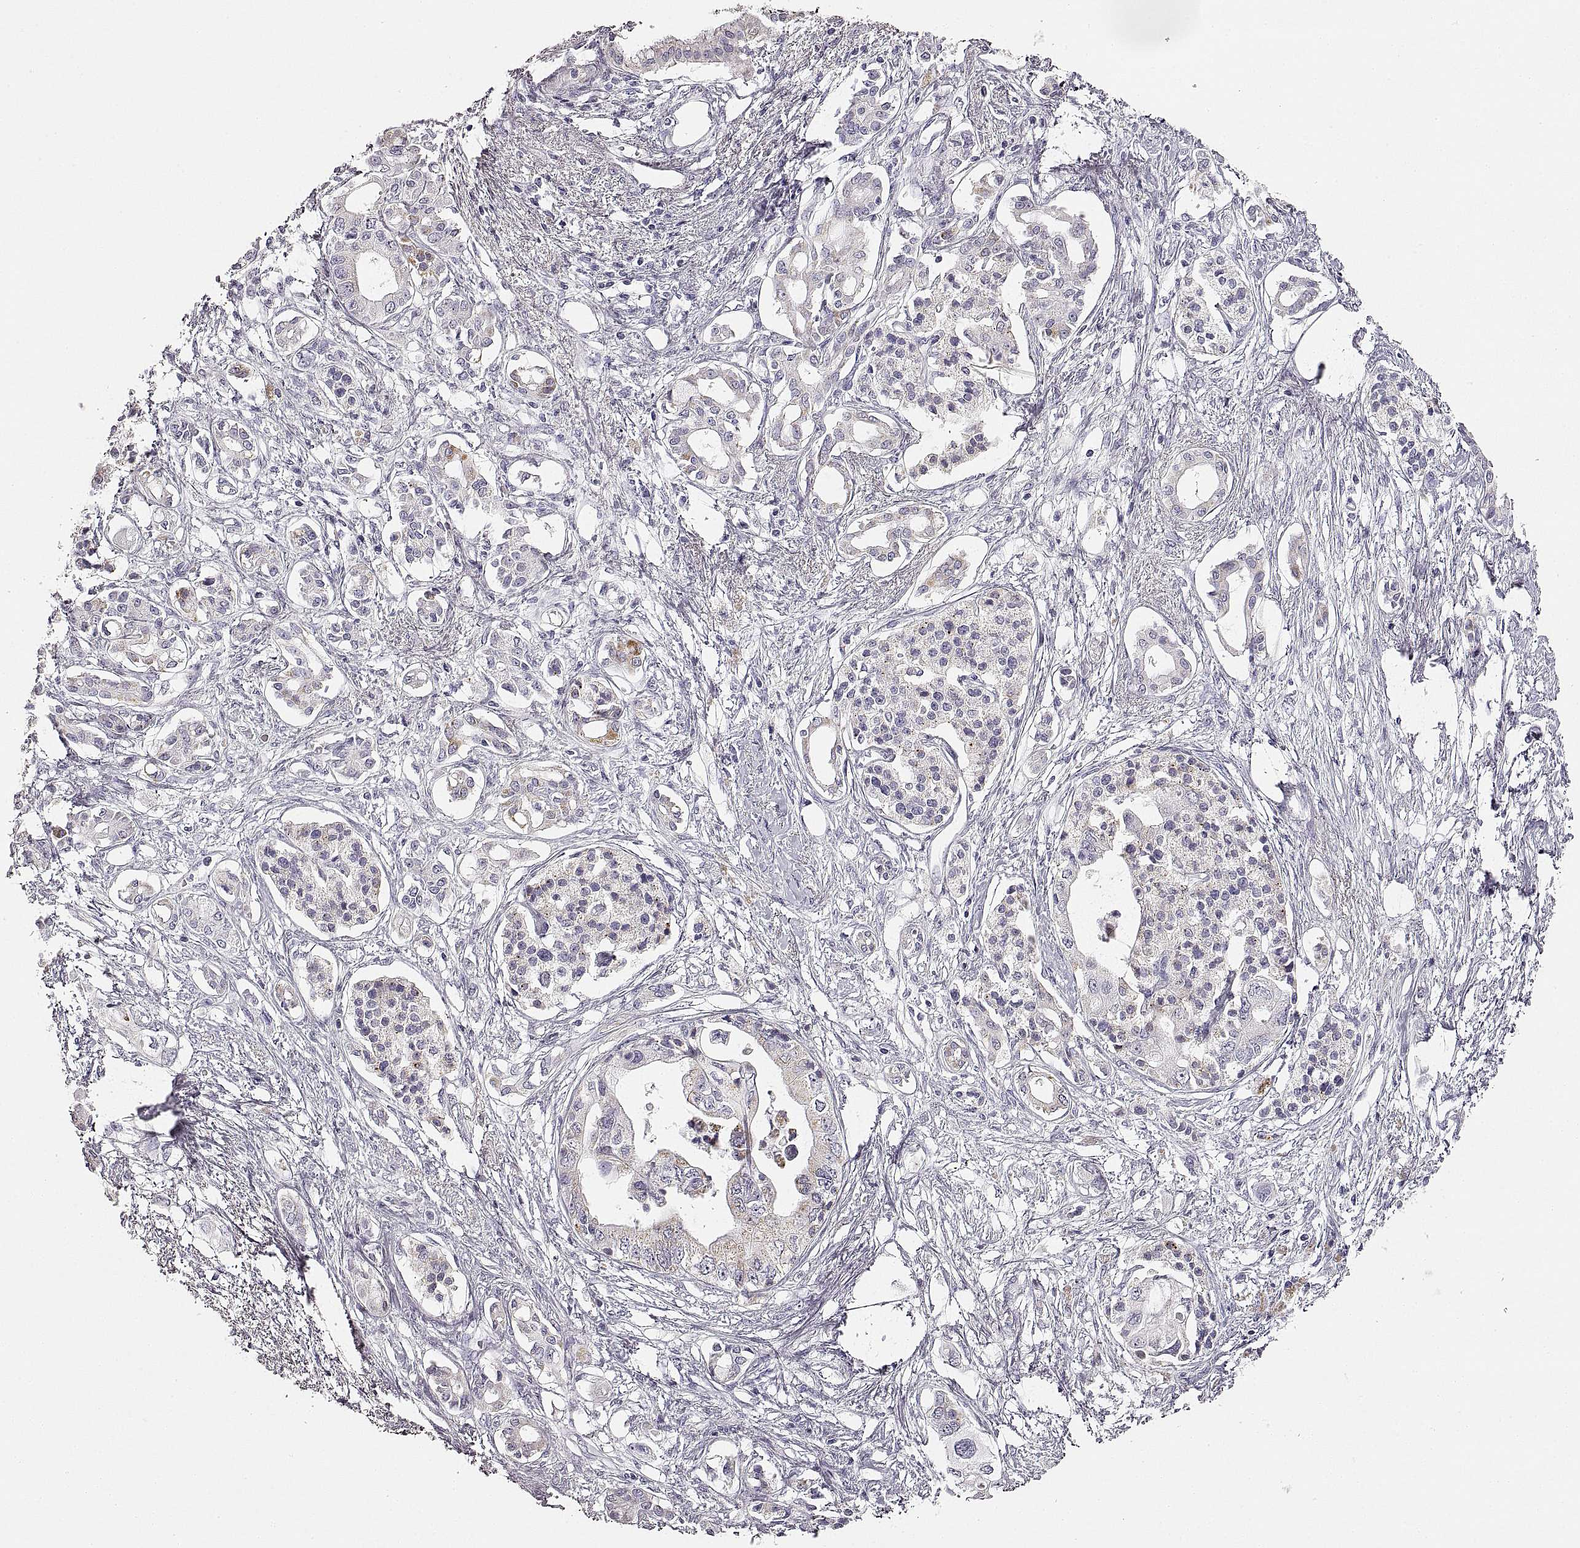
{"staining": {"intensity": "negative", "quantity": "none", "location": "none"}, "tissue": "pancreatic cancer", "cell_type": "Tumor cells", "image_type": "cancer", "snomed": [{"axis": "morphology", "description": "Adenocarcinoma, NOS"}, {"axis": "topography", "description": "Pancreas"}], "caption": "High power microscopy image of an IHC micrograph of pancreatic adenocarcinoma, revealing no significant staining in tumor cells.", "gene": "RDH13", "patient": {"sex": "female", "age": 63}}